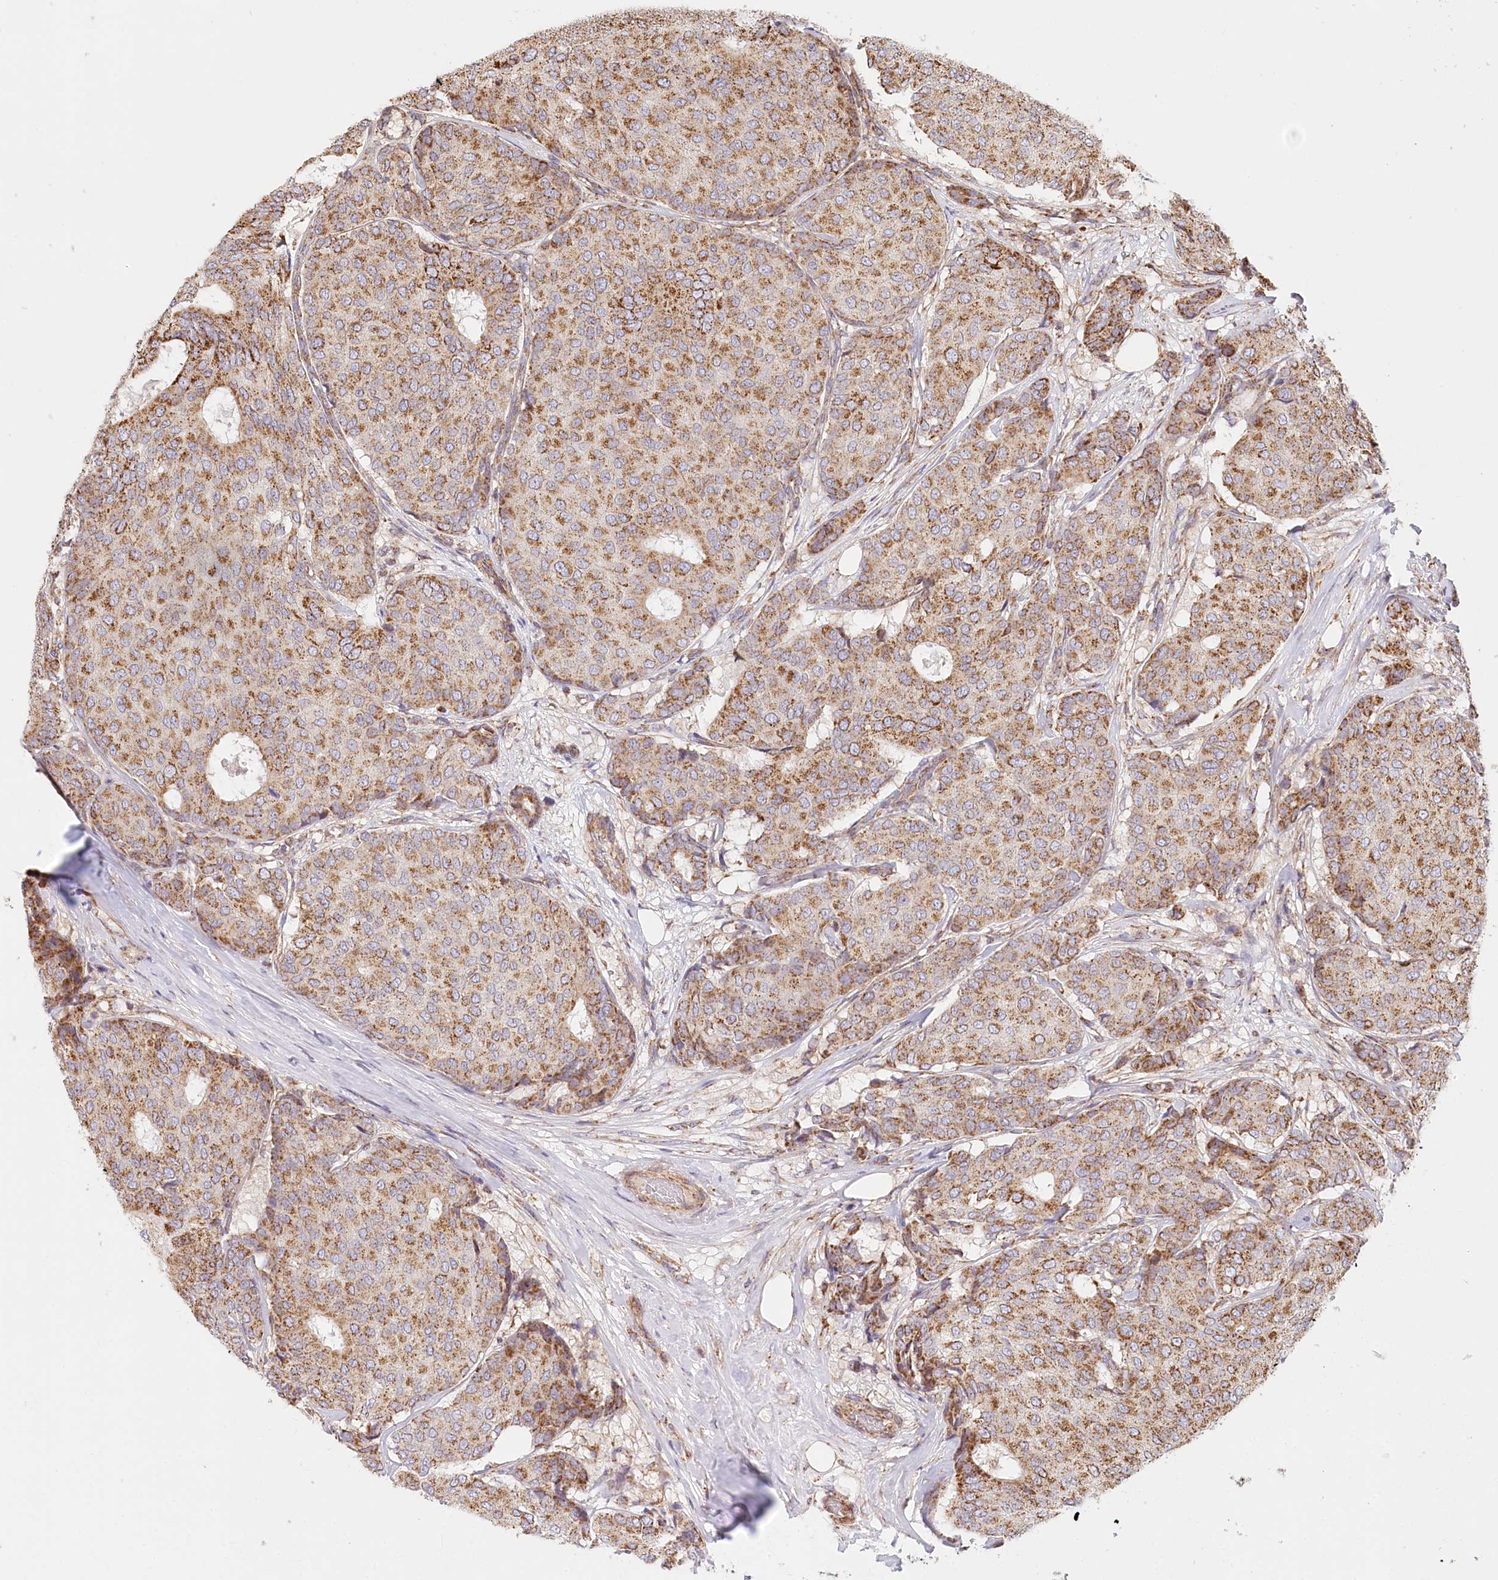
{"staining": {"intensity": "moderate", "quantity": ">75%", "location": "cytoplasmic/membranous"}, "tissue": "breast cancer", "cell_type": "Tumor cells", "image_type": "cancer", "snomed": [{"axis": "morphology", "description": "Duct carcinoma"}, {"axis": "topography", "description": "Breast"}], "caption": "A brown stain labels moderate cytoplasmic/membranous positivity of a protein in human breast intraductal carcinoma tumor cells.", "gene": "UMPS", "patient": {"sex": "female", "age": 75}}